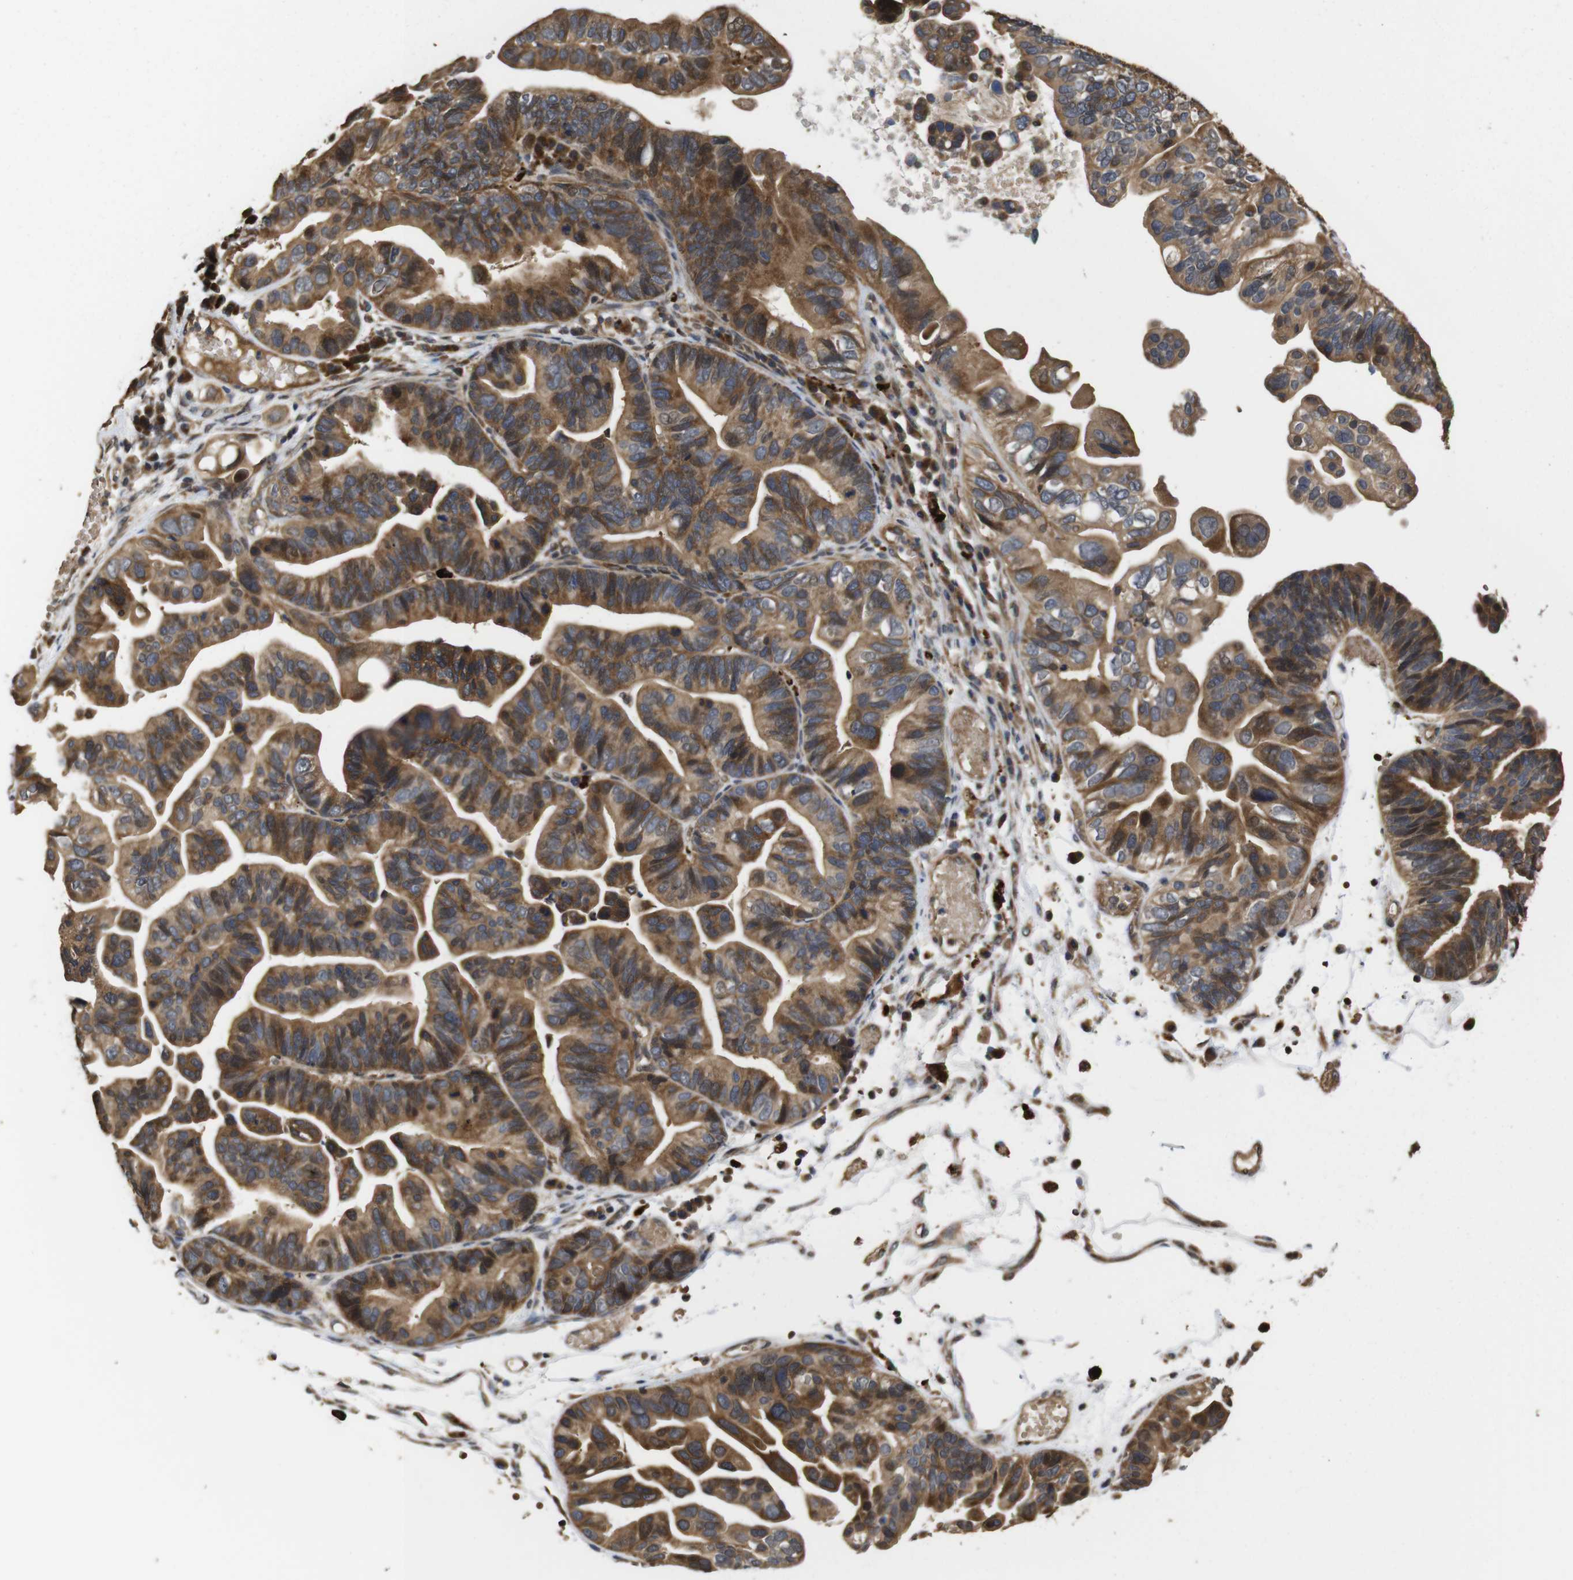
{"staining": {"intensity": "moderate", "quantity": ">75%", "location": "cytoplasmic/membranous"}, "tissue": "ovarian cancer", "cell_type": "Tumor cells", "image_type": "cancer", "snomed": [{"axis": "morphology", "description": "Cystadenocarcinoma, serous, NOS"}, {"axis": "topography", "description": "Ovary"}], "caption": "Immunohistochemical staining of serous cystadenocarcinoma (ovarian) exhibits medium levels of moderate cytoplasmic/membranous staining in approximately >75% of tumor cells.", "gene": "PTPN14", "patient": {"sex": "female", "age": 56}}